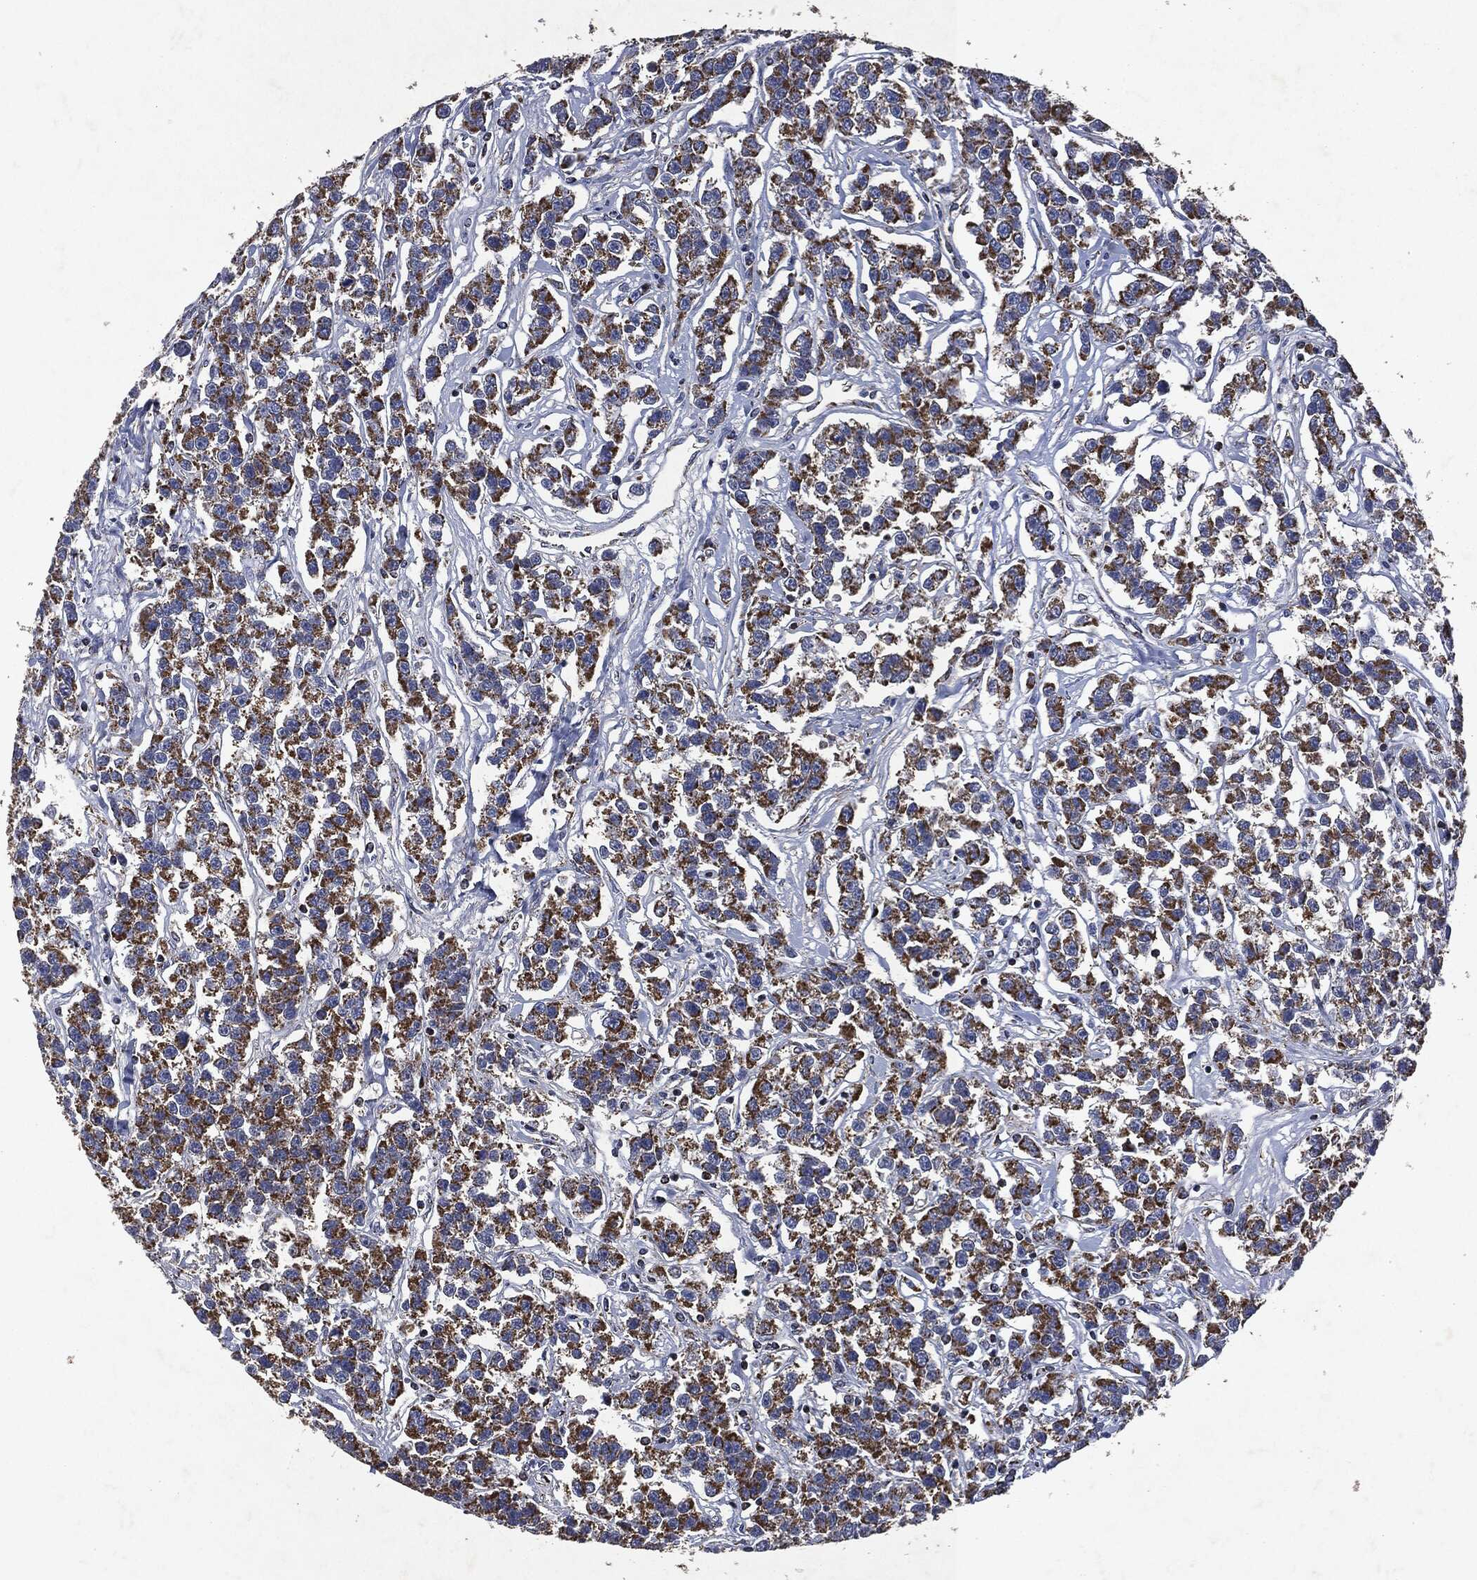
{"staining": {"intensity": "strong", "quantity": ">75%", "location": "cytoplasmic/membranous"}, "tissue": "testis cancer", "cell_type": "Tumor cells", "image_type": "cancer", "snomed": [{"axis": "morphology", "description": "Seminoma, NOS"}, {"axis": "topography", "description": "Testis"}], "caption": "Protein staining exhibits strong cytoplasmic/membranous positivity in approximately >75% of tumor cells in testis cancer.", "gene": "RYK", "patient": {"sex": "male", "age": 59}}